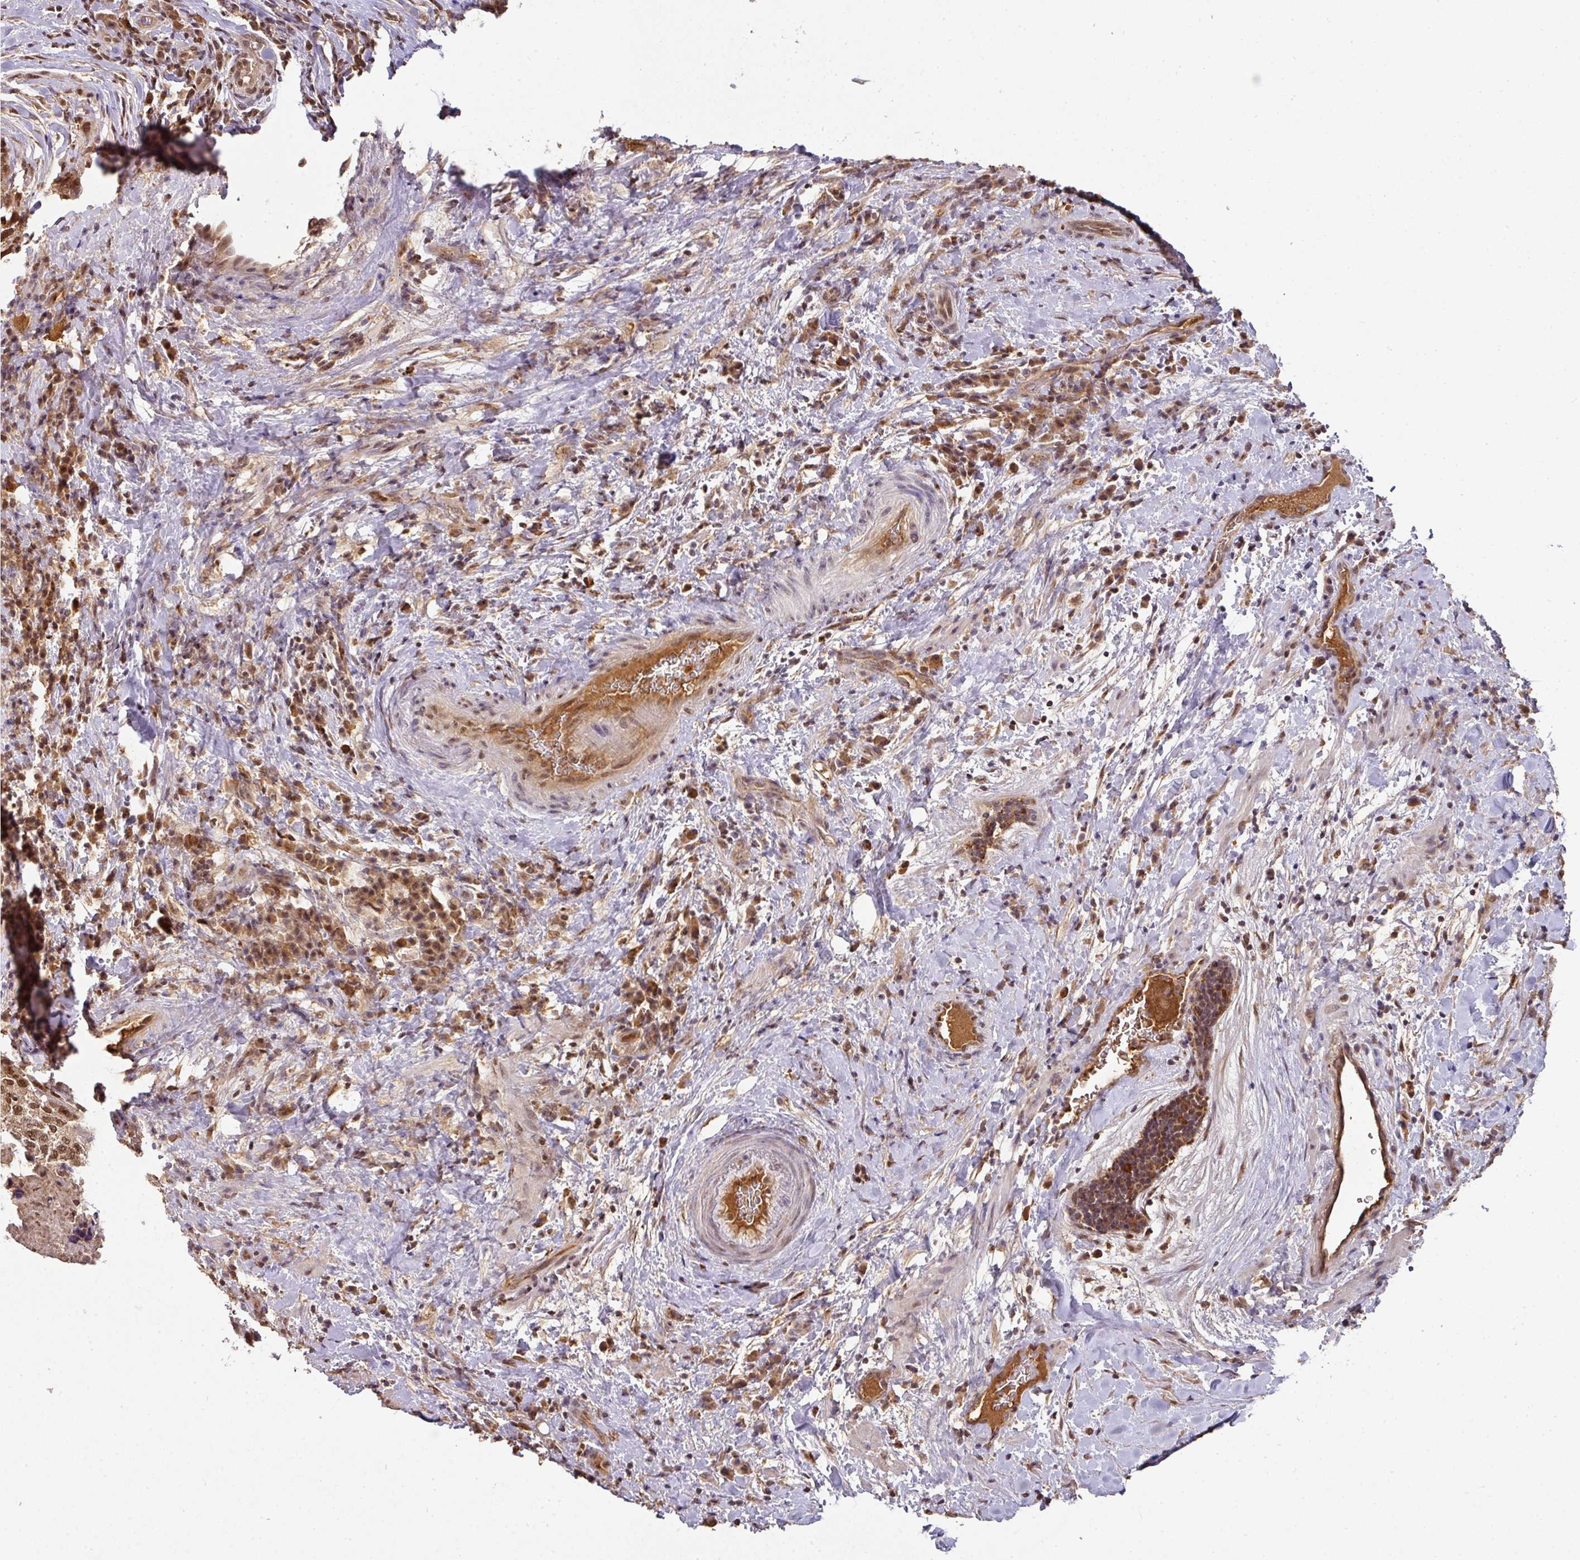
{"staining": {"intensity": "moderate", "quantity": ">75%", "location": "cytoplasmic/membranous,nuclear"}, "tissue": "head and neck cancer", "cell_type": "Tumor cells", "image_type": "cancer", "snomed": [{"axis": "morphology", "description": "Squamous cell carcinoma, NOS"}, {"axis": "morphology", "description": "Squamous cell carcinoma, metastatic, NOS"}, {"axis": "topography", "description": "Lymph node"}, {"axis": "topography", "description": "Head-Neck"}], "caption": "Squamous cell carcinoma (head and neck) was stained to show a protein in brown. There is medium levels of moderate cytoplasmic/membranous and nuclear expression in approximately >75% of tumor cells.", "gene": "RANBP9", "patient": {"sex": "male", "age": 62}}